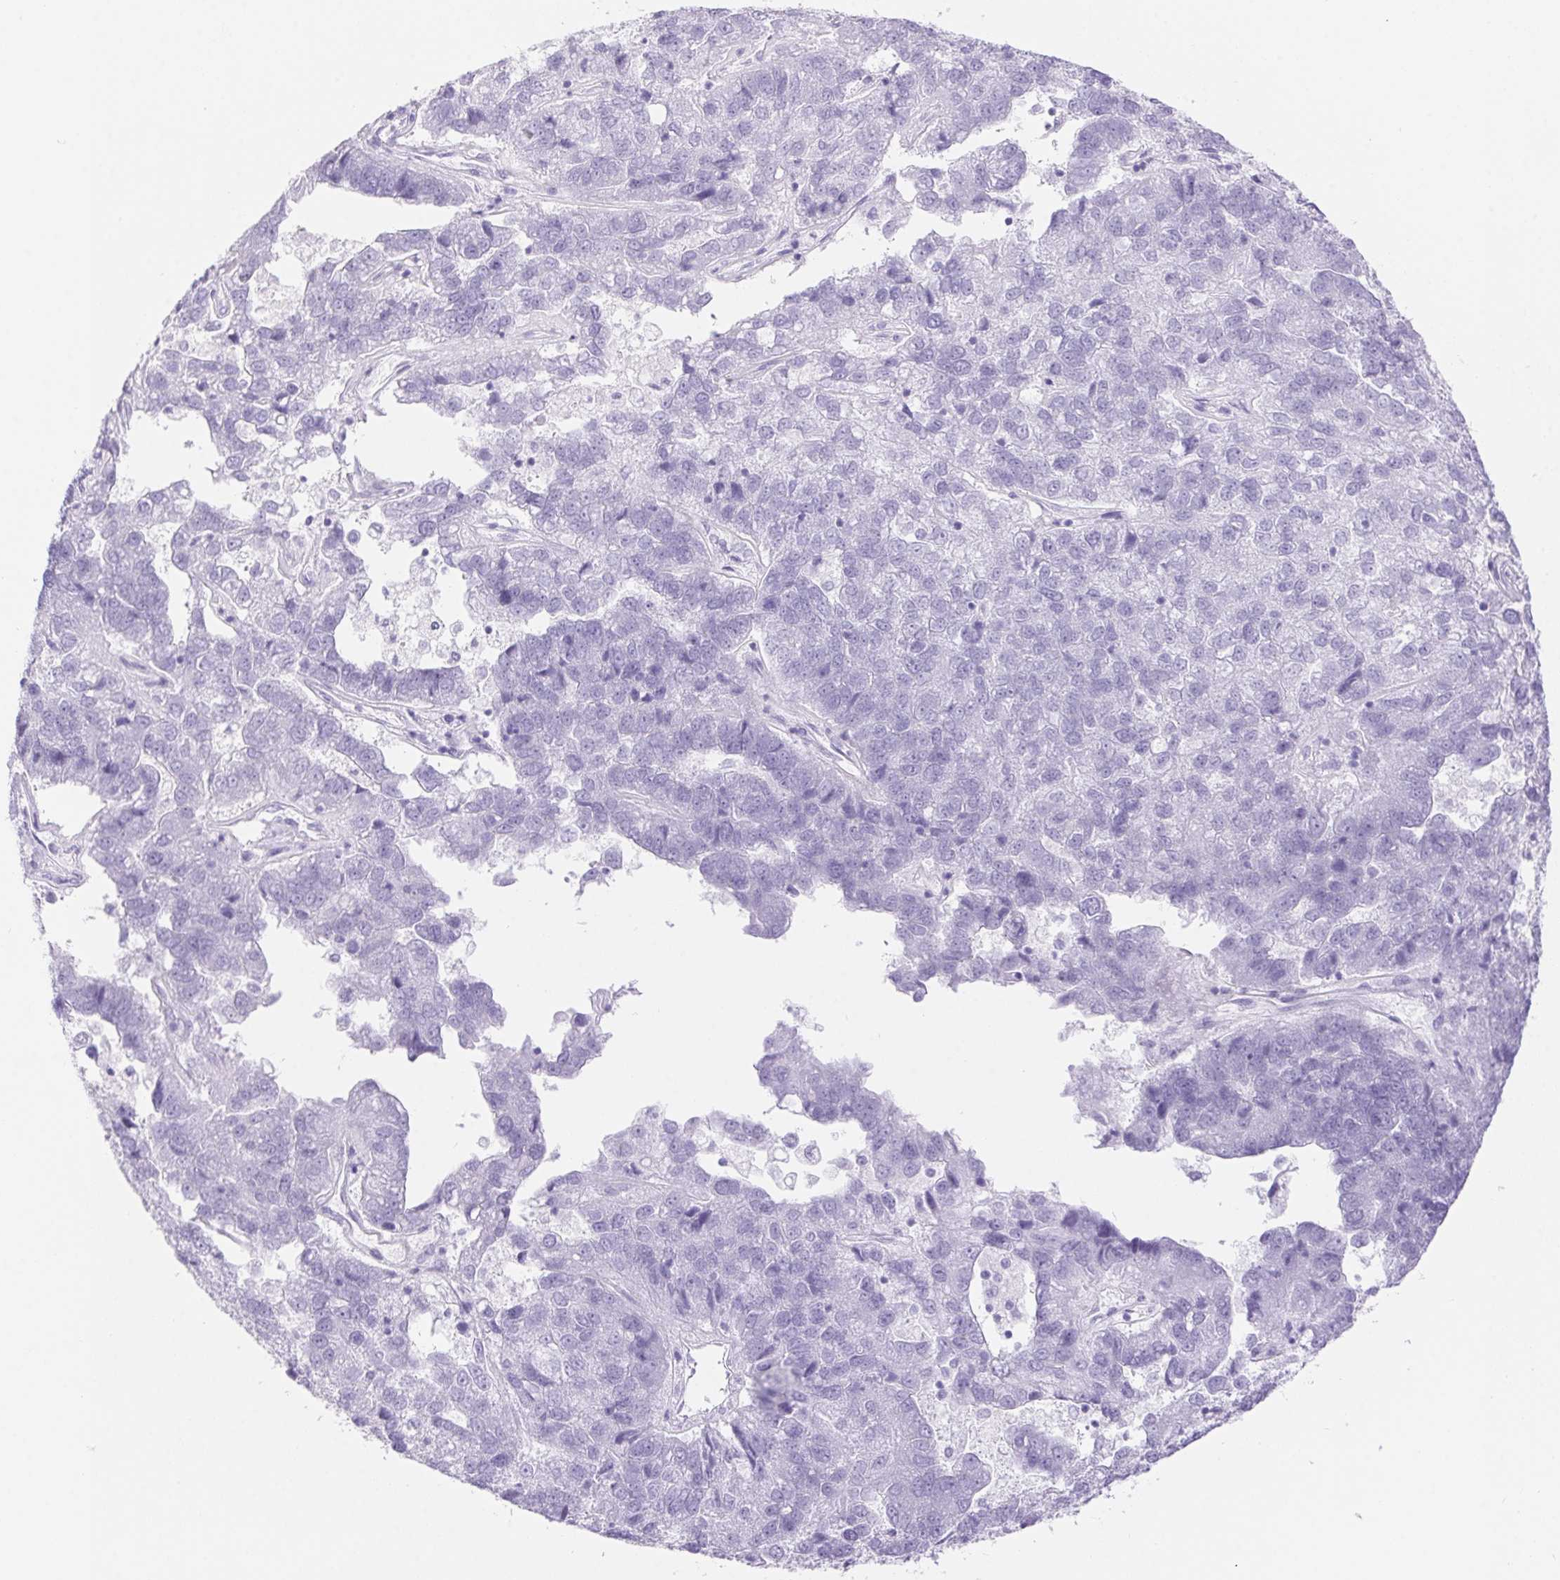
{"staining": {"intensity": "negative", "quantity": "none", "location": "none"}, "tissue": "pancreatic cancer", "cell_type": "Tumor cells", "image_type": "cancer", "snomed": [{"axis": "morphology", "description": "Adenocarcinoma, NOS"}, {"axis": "topography", "description": "Pancreas"}], "caption": "A histopathology image of adenocarcinoma (pancreatic) stained for a protein demonstrates no brown staining in tumor cells.", "gene": "ERP27", "patient": {"sex": "female", "age": 61}}